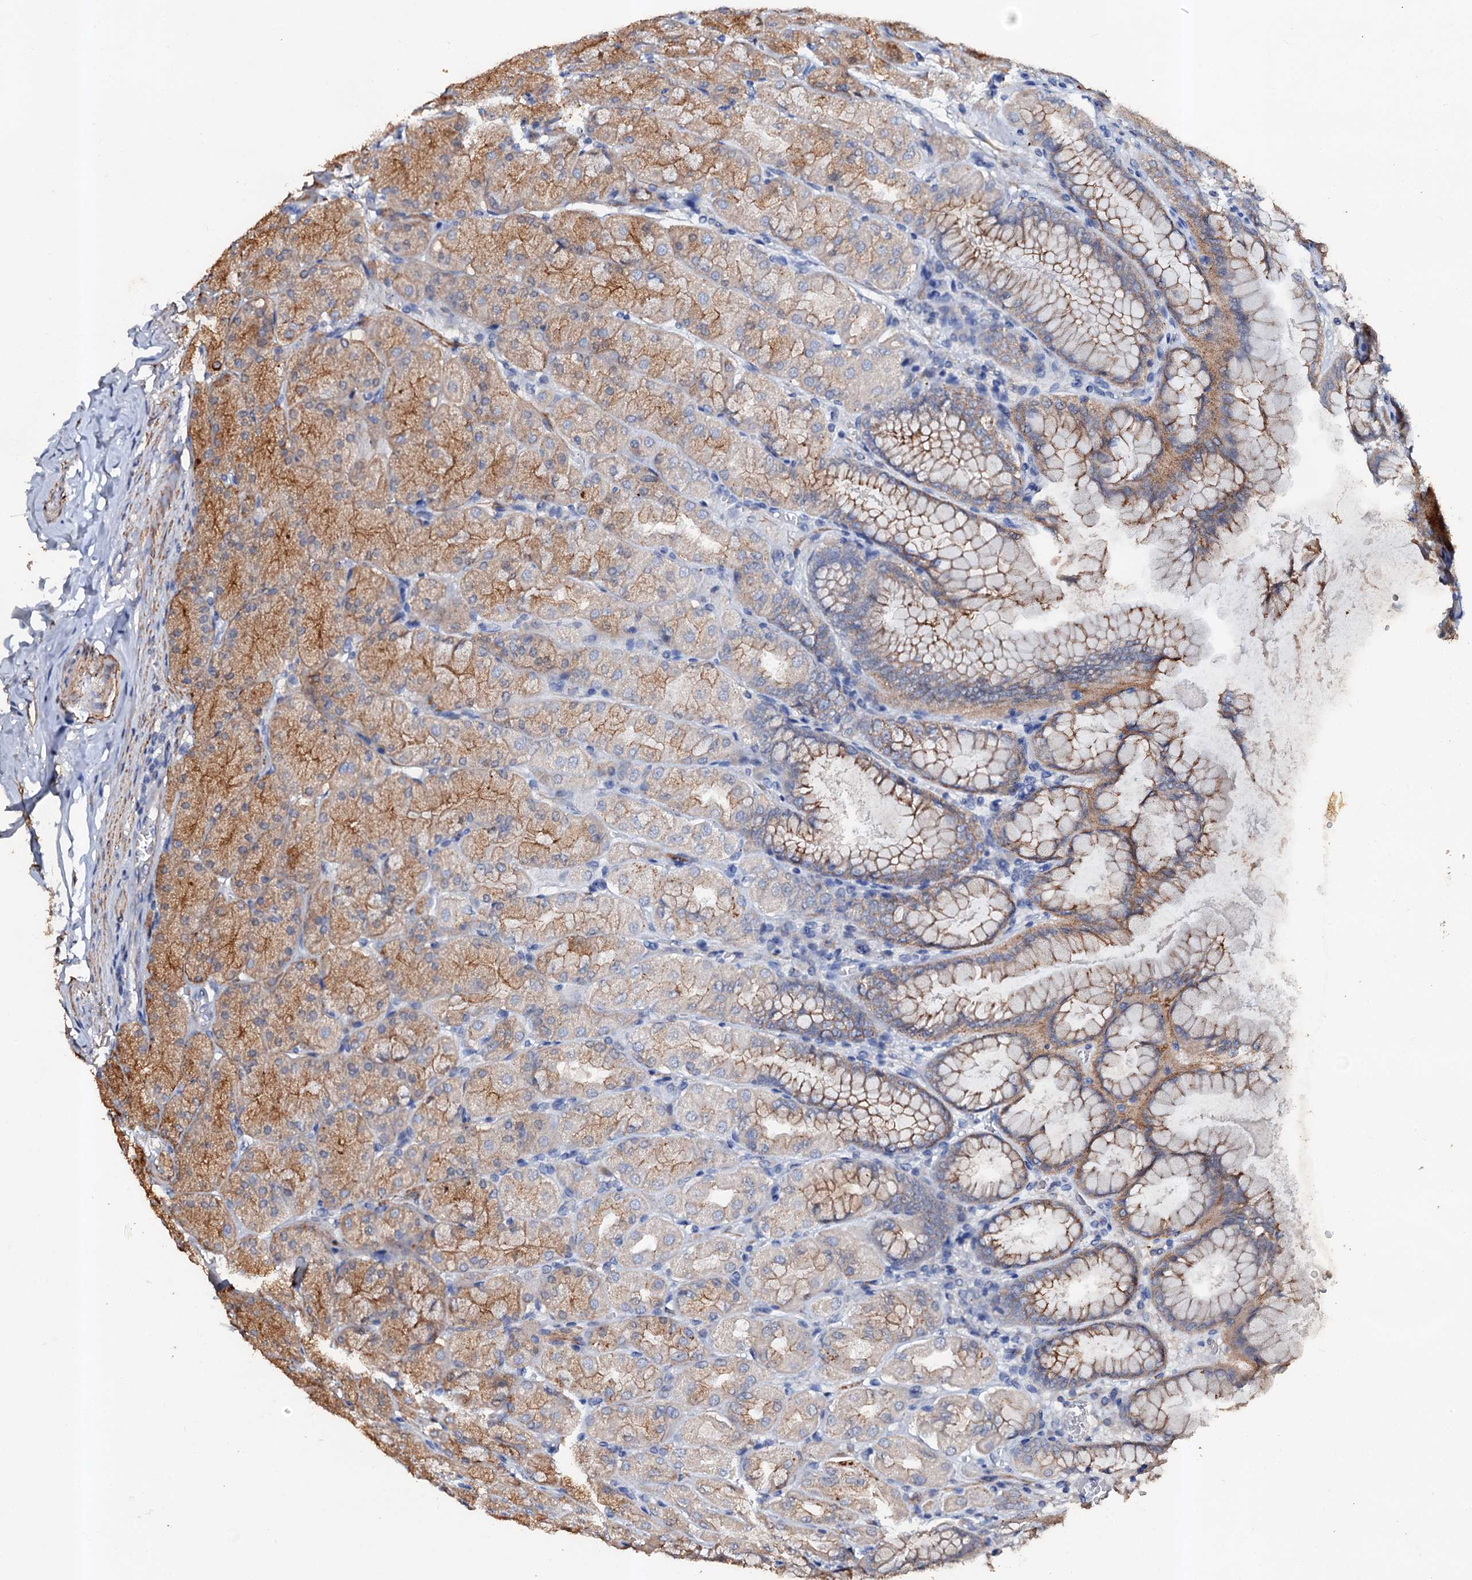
{"staining": {"intensity": "moderate", "quantity": "25%-75%", "location": "cytoplasmic/membranous"}, "tissue": "stomach", "cell_type": "Glandular cells", "image_type": "normal", "snomed": [{"axis": "morphology", "description": "Normal tissue, NOS"}, {"axis": "topography", "description": "Stomach, upper"}], "caption": "Immunohistochemical staining of unremarkable stomach demonstrates medium levels of moderate cytoplasmic/membranous expression in about 25%-75% of glandular cells.", "gene": "VPS36", "patient": {"sex": "female", "age": 56}}